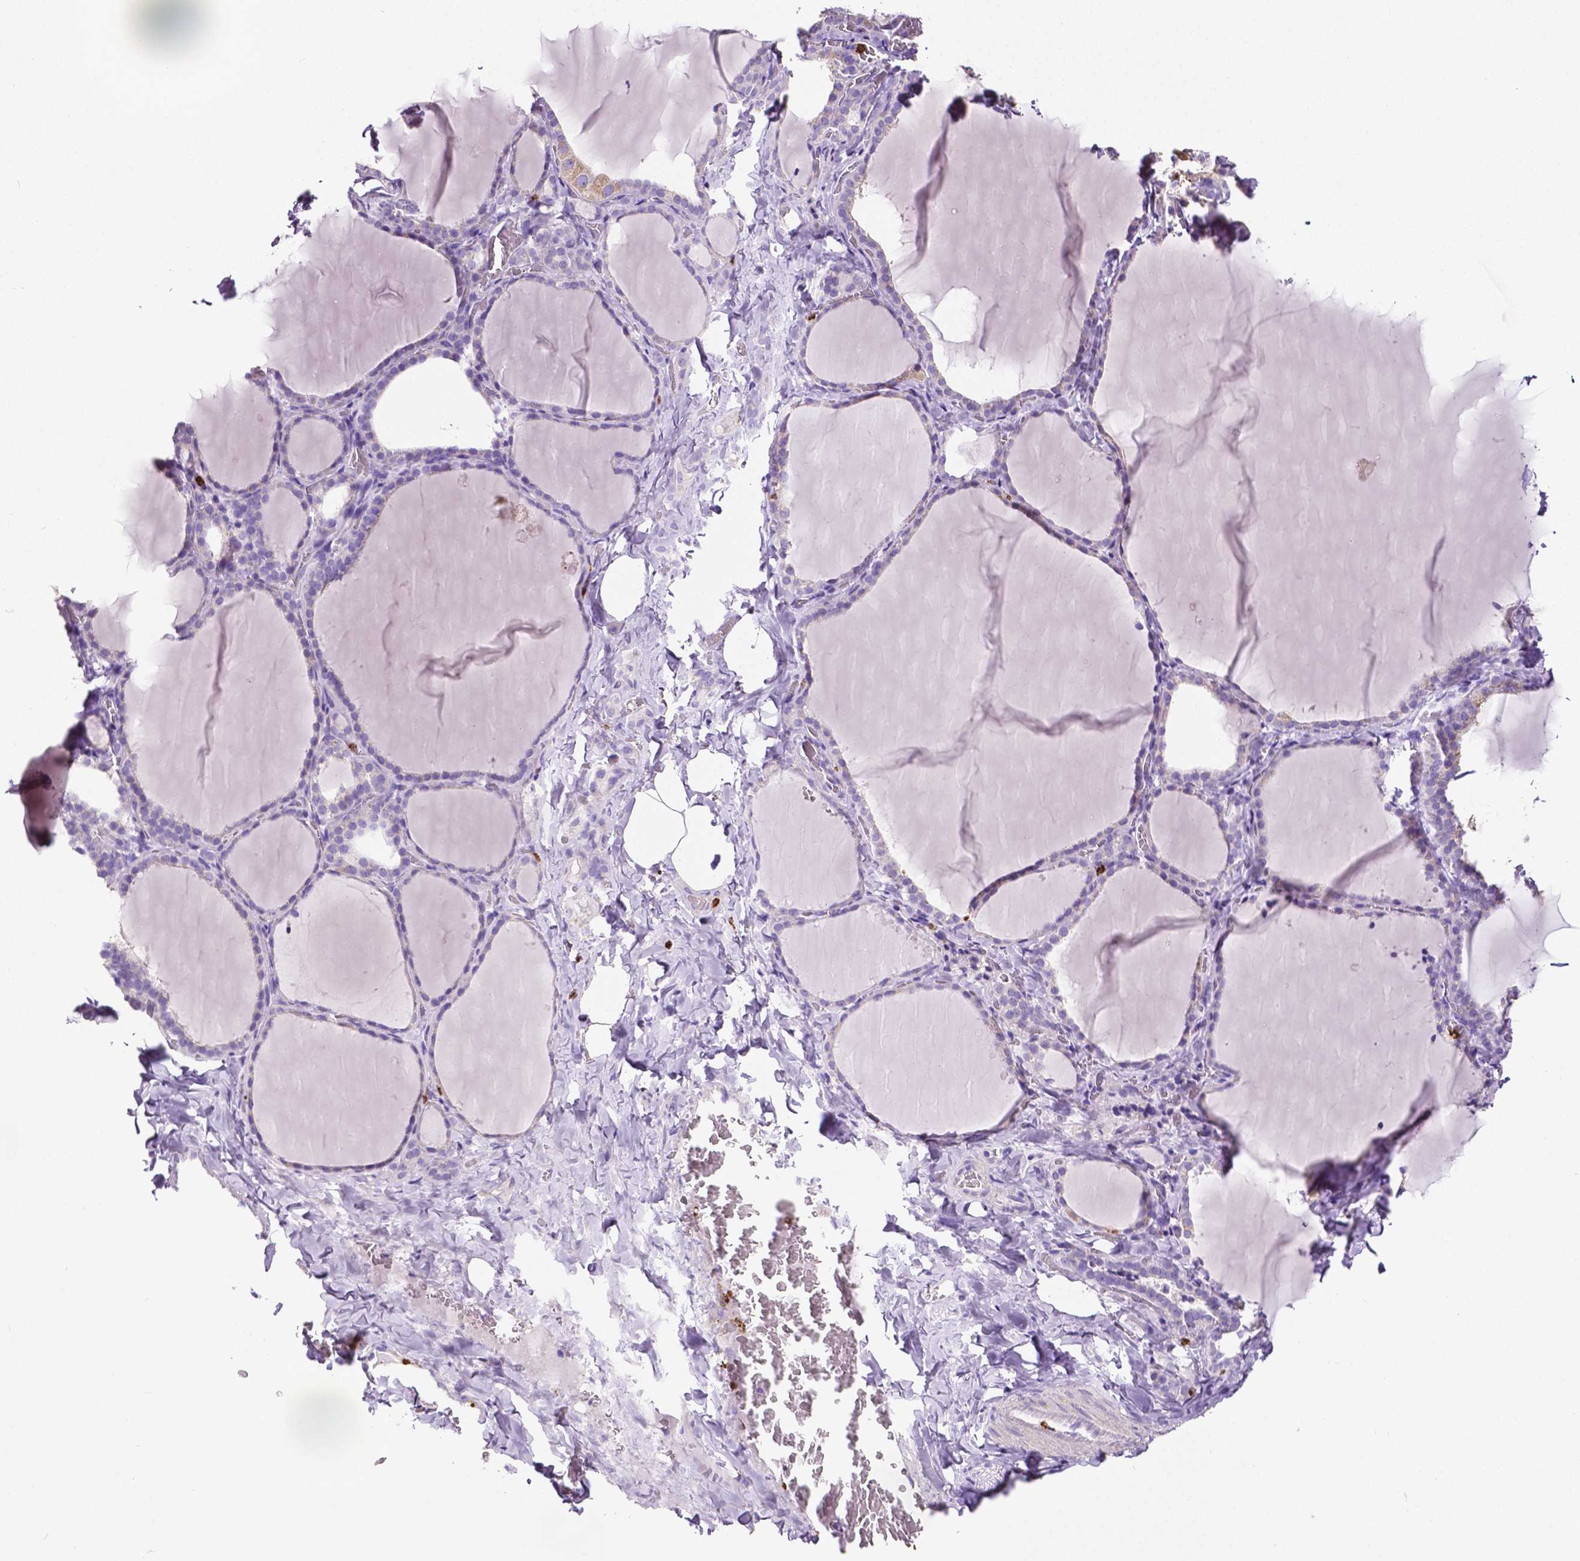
{"staining": {"intensity": "negative", "quantity": "none", "location": "none"}, "tissue": "thyroid gland", "cell_type": "Glandular cells", "image_type": "normal", "snomed": [{"axis": "morphology", "description": "Normal tissue, NOS"}, {"axis": "topography", "description": "Thyroid gland"}], "caption": "Immunohistochemical staining of unremarkable thyroid gland shows no significant expression in glandular cells.", "gene": "MMP9", "patient": {"sex": "female", "age": 22}}